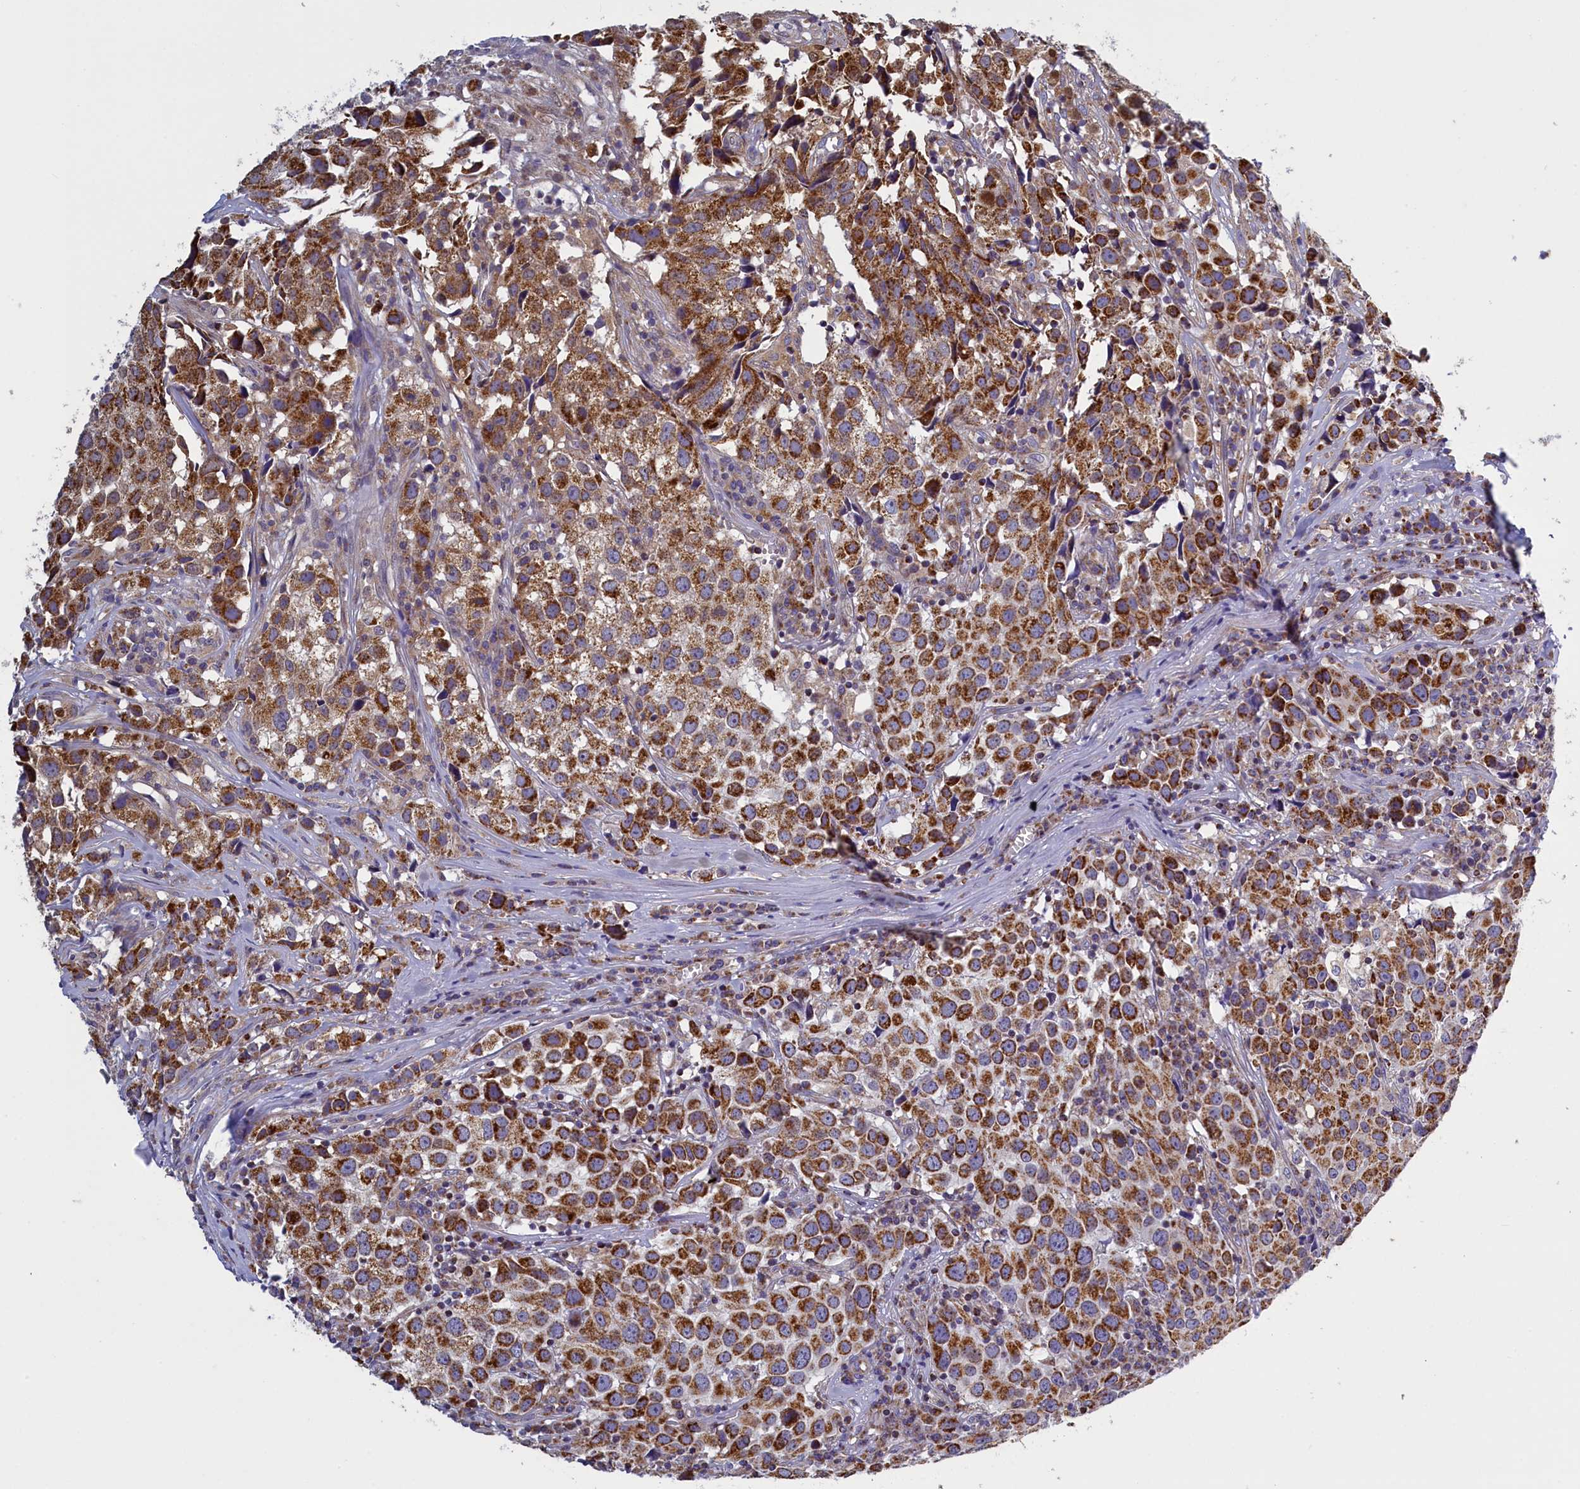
{"staining": {"intensity": "strong", "quantity": ">75%", "location": "cytoplasmic/membranous"}, "tissue": "urothelial cancer", "cell_type": "Tumor cells", "image_type": "cancer", "snomed": [{"axis": "morphology", "description": "Urothelial carcinoma, High grade"}, {"axis": "topography", "description": "Urinary bladder"}], "caption": "An image showing strong cytoplasmic/membranous positivity in about >75% of tumor cells in urothelial cancer, as visualized by brown immunohistochemical staining.", "gene": "IFT122", "patient": {"sex": "female", "age": 75}}